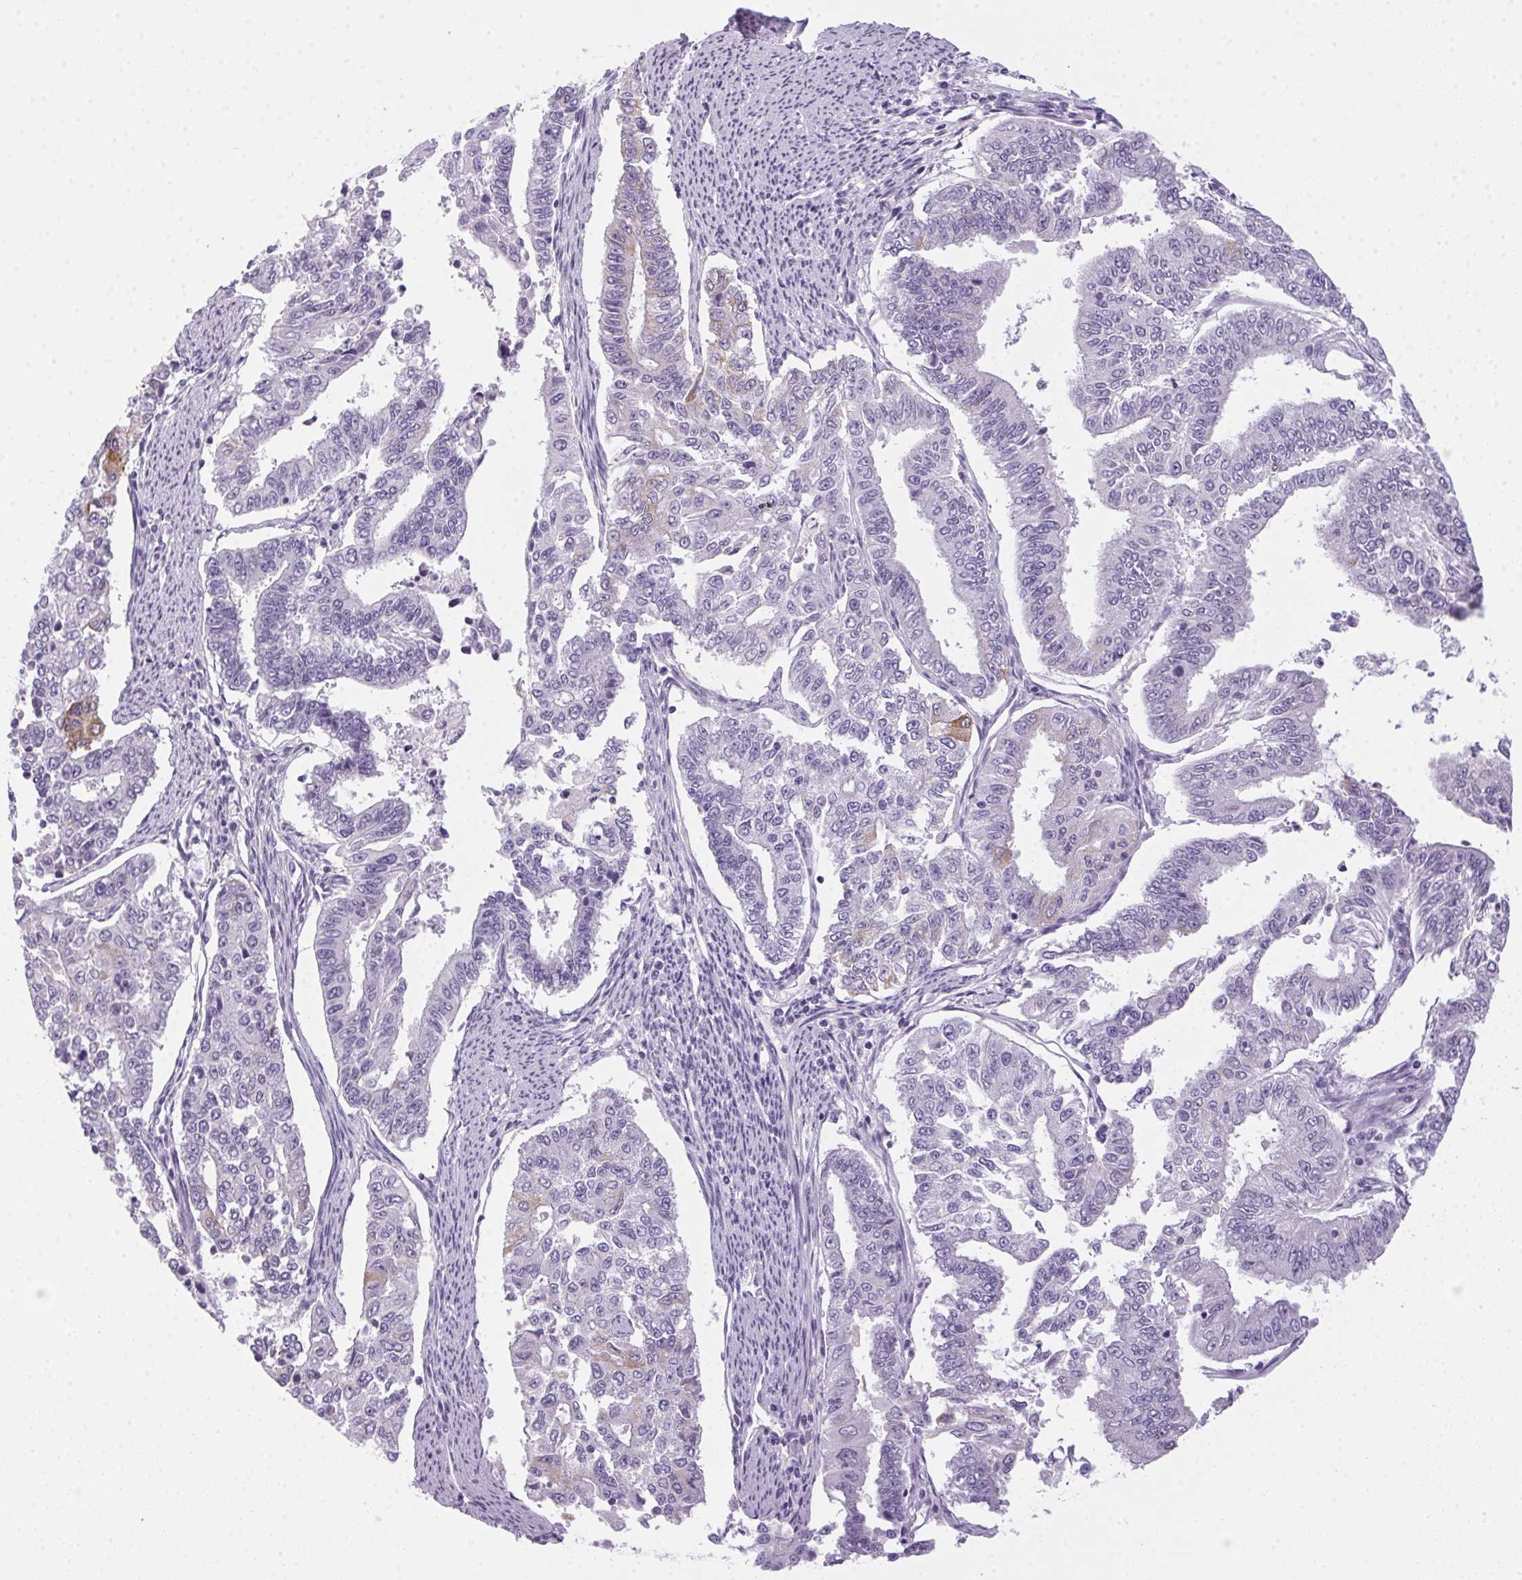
{"staining": {"intensity": "negative", "quantity": "none", "location": "none"}, "tissue": "endometrial cancer", "cell_type": "Tumor cells", "image_type": "cancer", "snomed": [{"axis": "morphology", "description": "Adenocarcinoma, NOS"}, {"axis": "topography", "description": "Uterus"}], "caption": "Adenocarcinoma (endometrial) was stained to show a protein in brown. There is no significant positivity in tumor cells.", "gene": "POPDC2", "patient": {"sex": "female", "age": 59}}